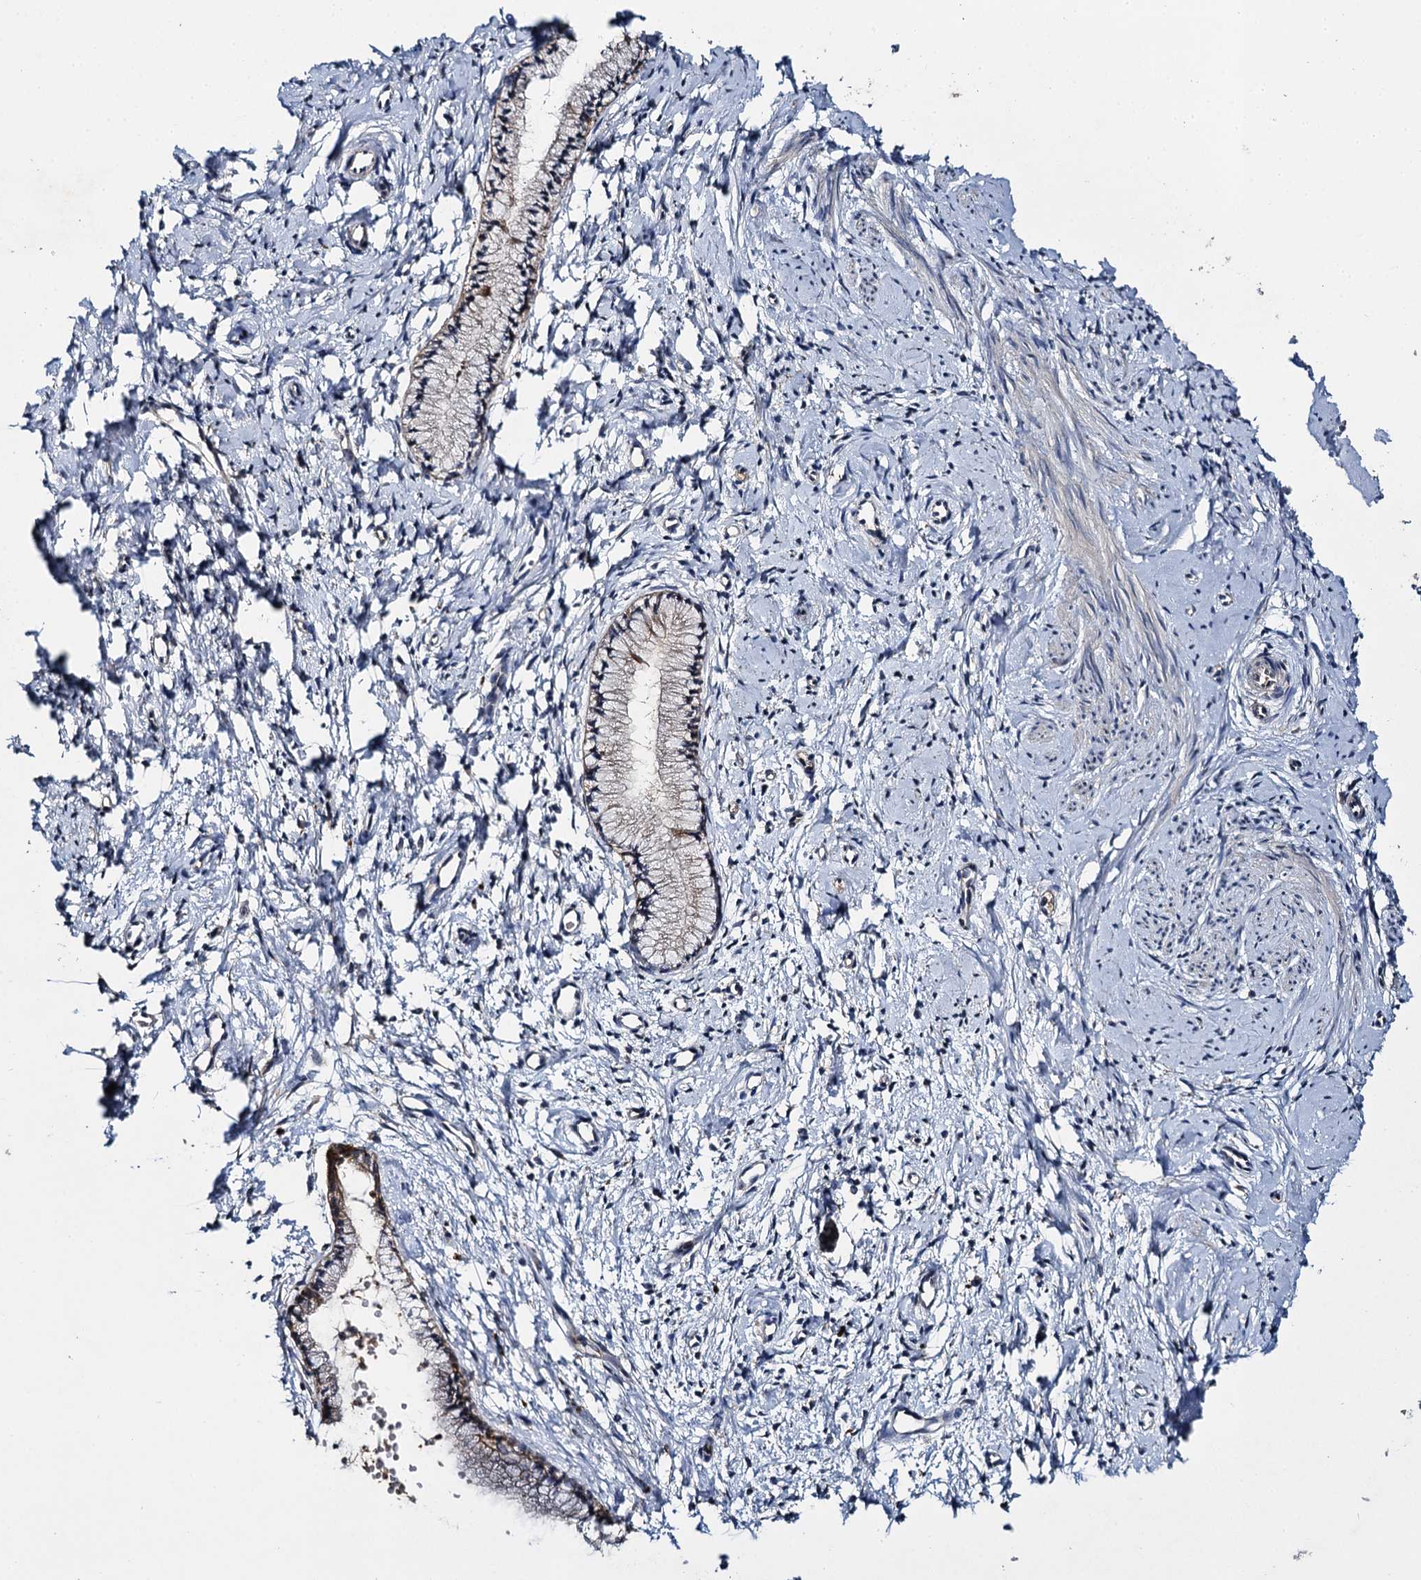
{"staining": {"intensity": "moderate", "quantity": "25%-75%", "location": "cytoplasmic/membranous"}, "tissue": "cervix", "cell_type": "Glandular cells", "image_type": "normal", "snomed": [{"axis": "morphology", "description": "Normal tissue, NOS"}, {"axis": "topography", "description": "Cervix"}], "caption": "Immunohistochemistry (DAB) staining of normal human cervix demonstrates moderate cytoplasmic/membranous protein staining in approximately 25%-75% of glandular cells. (brown staining indicates protein expression, while blue staining denotes nuclei).", "gene": "SLC11A2", "patient": {"sex": "female", "age": 57}}